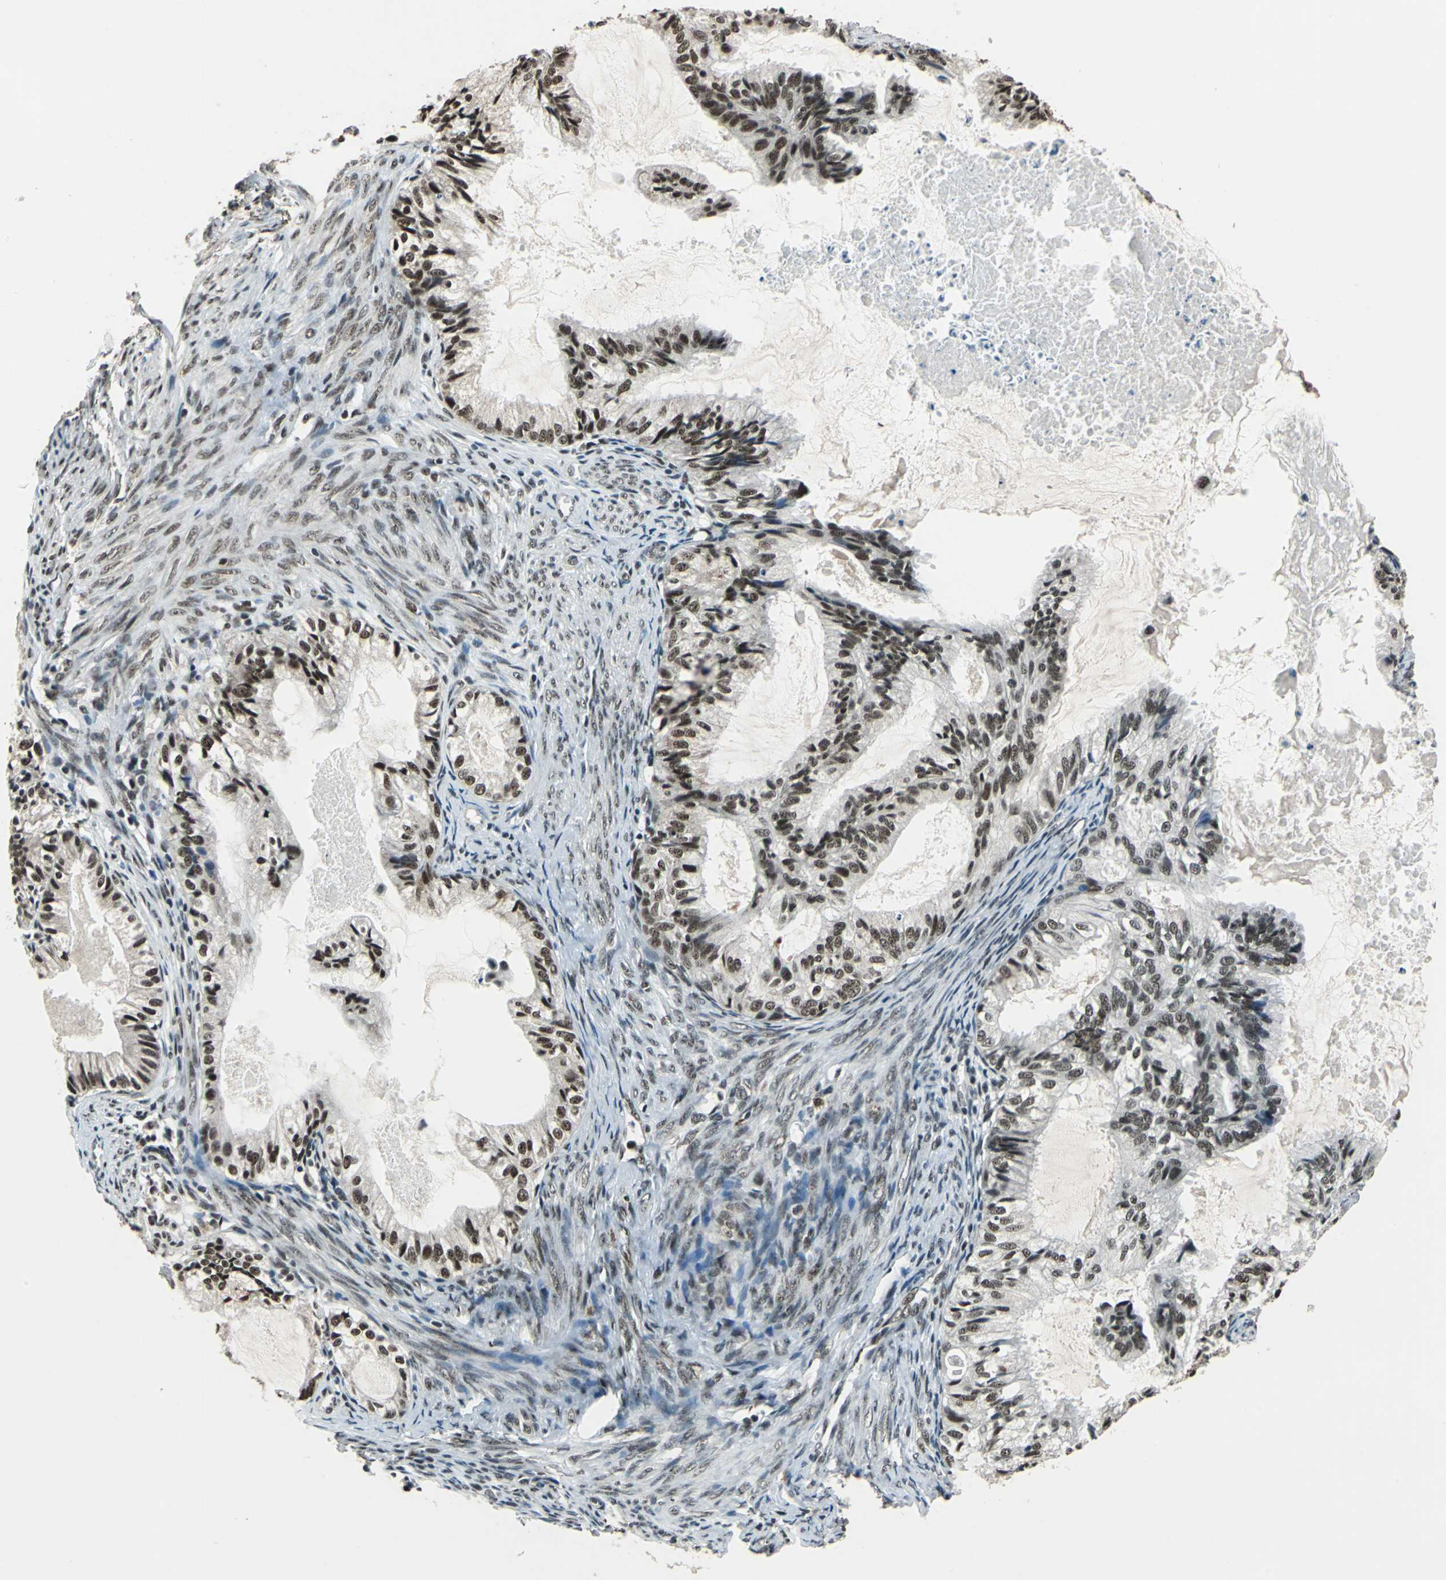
{"staining": {"intensity": "moderate", "quantity": ">75%", "location": "nuclear"}, "tissue": "cervical cancer", "cell_type": "Tumor cells", "image_type": "cancer", "snomed": [{"axis": "morphology", "description": "Normal tissue, NOS"}, {"axis": "morphology", "description": "Adenocarcinoma, NOS"}, {"axis": "topography", "description": "Cervix"}, {"axis": "topography", "description": "Endometrium"}], "caption": "There is medium levels of moderate nuclear positivity in tumor cells of cervical cancer, as demonstrated by immunohistochemical staining (brown color).", "gene": "BCLAF1", "patient": {"sex": "female", "age": 86}}